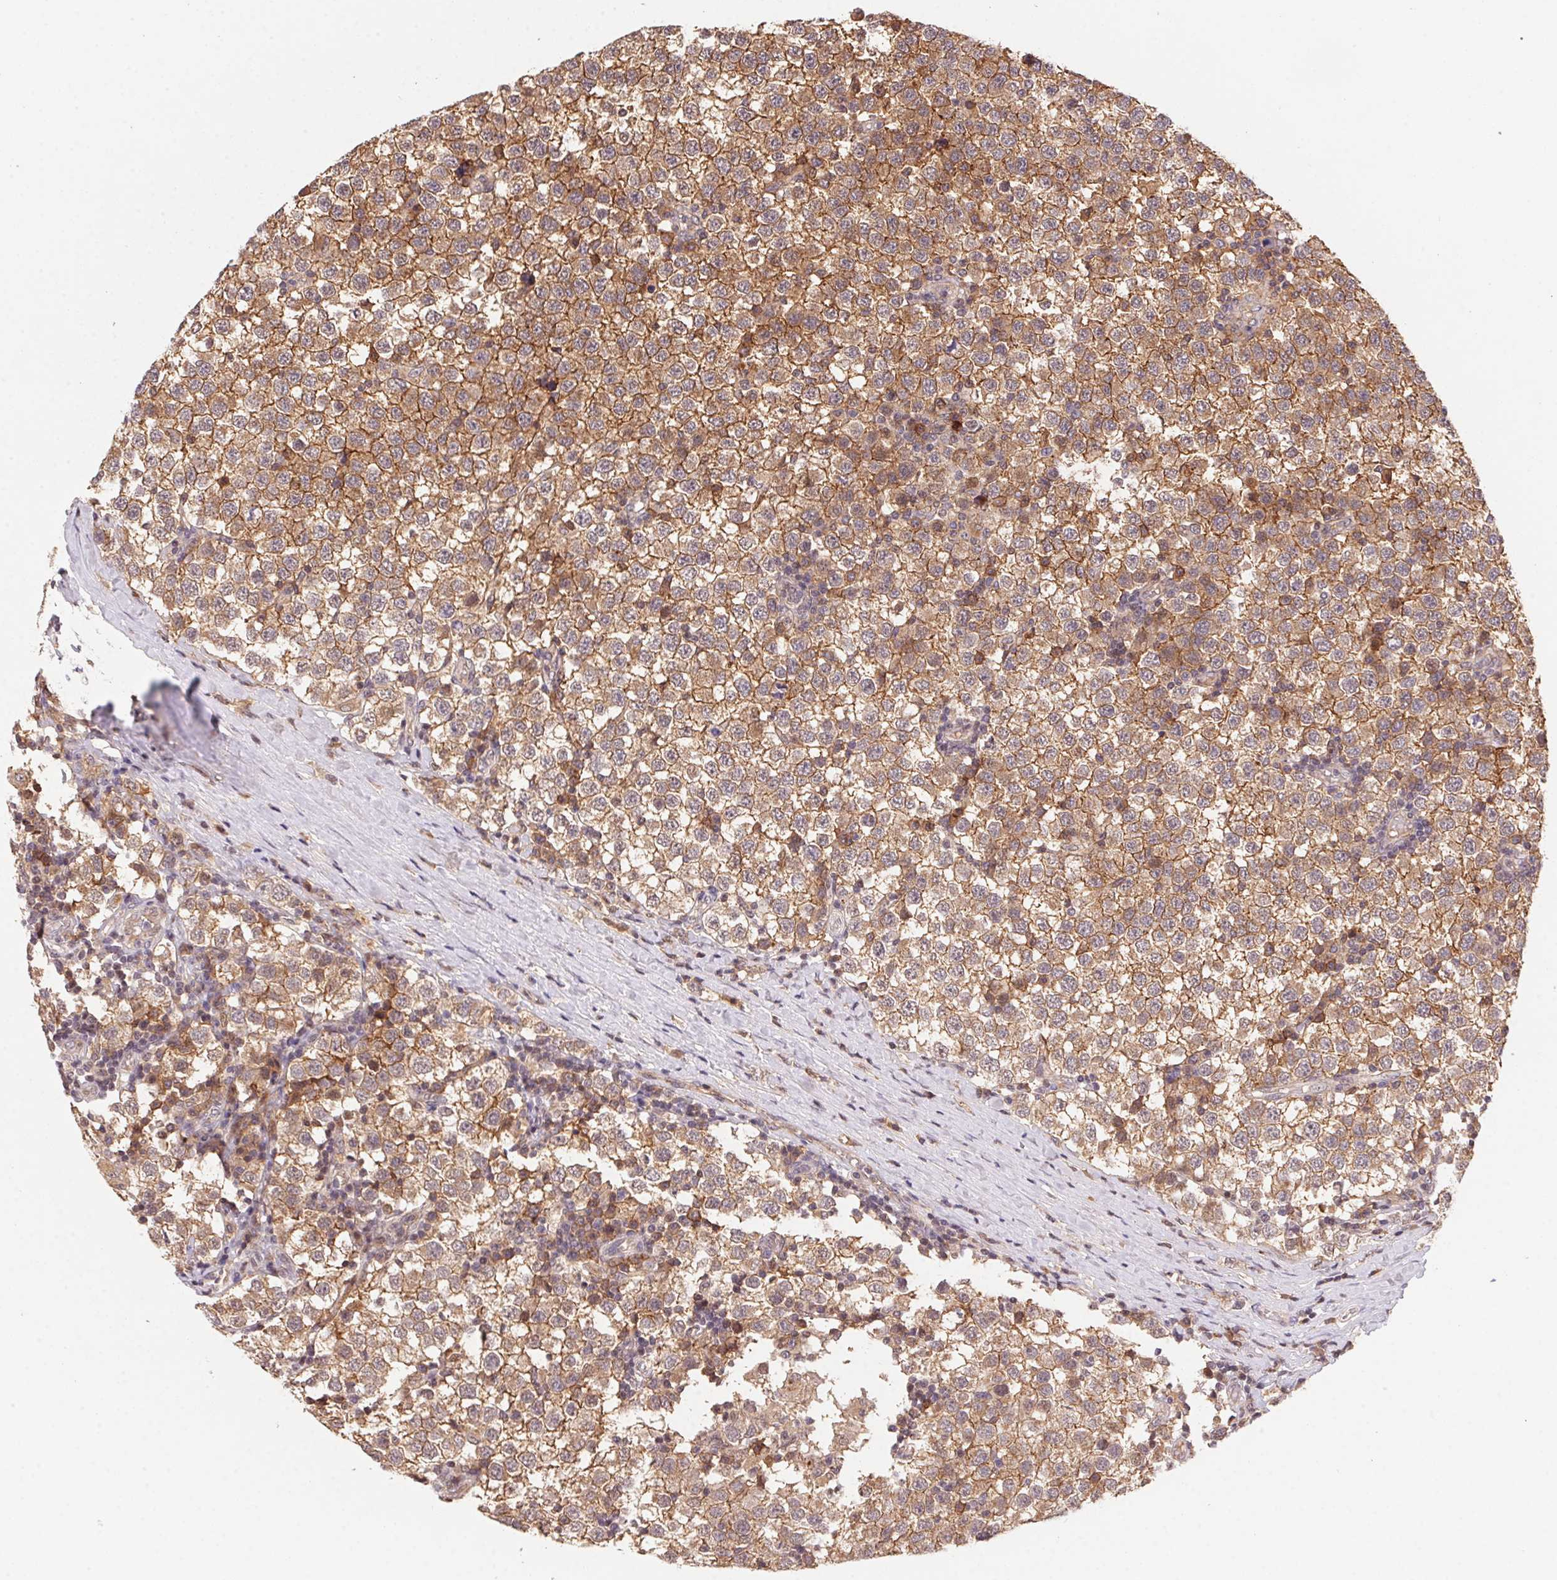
{"staining": {"intensity": "moderate", "quantity": ">75%", "location": "cytoplasmic/membranous"}, "tissue": "testis cancer", "cell_type": "Tumor cells", "image_type": "cancer", "snomed": [{"axis": "morphology", "description": "Seminoma, NOS"}, {"axis": "topography", "description": "Testis"}], "caption": "Moderate cytoplasmic/membranous positivity for a protein is identified in approximately >75% of tumor cells of testis seminoma using immunohistochemistry.", "gene": "SLC52A2", "patient": {"sex": "male", "age": 34}}